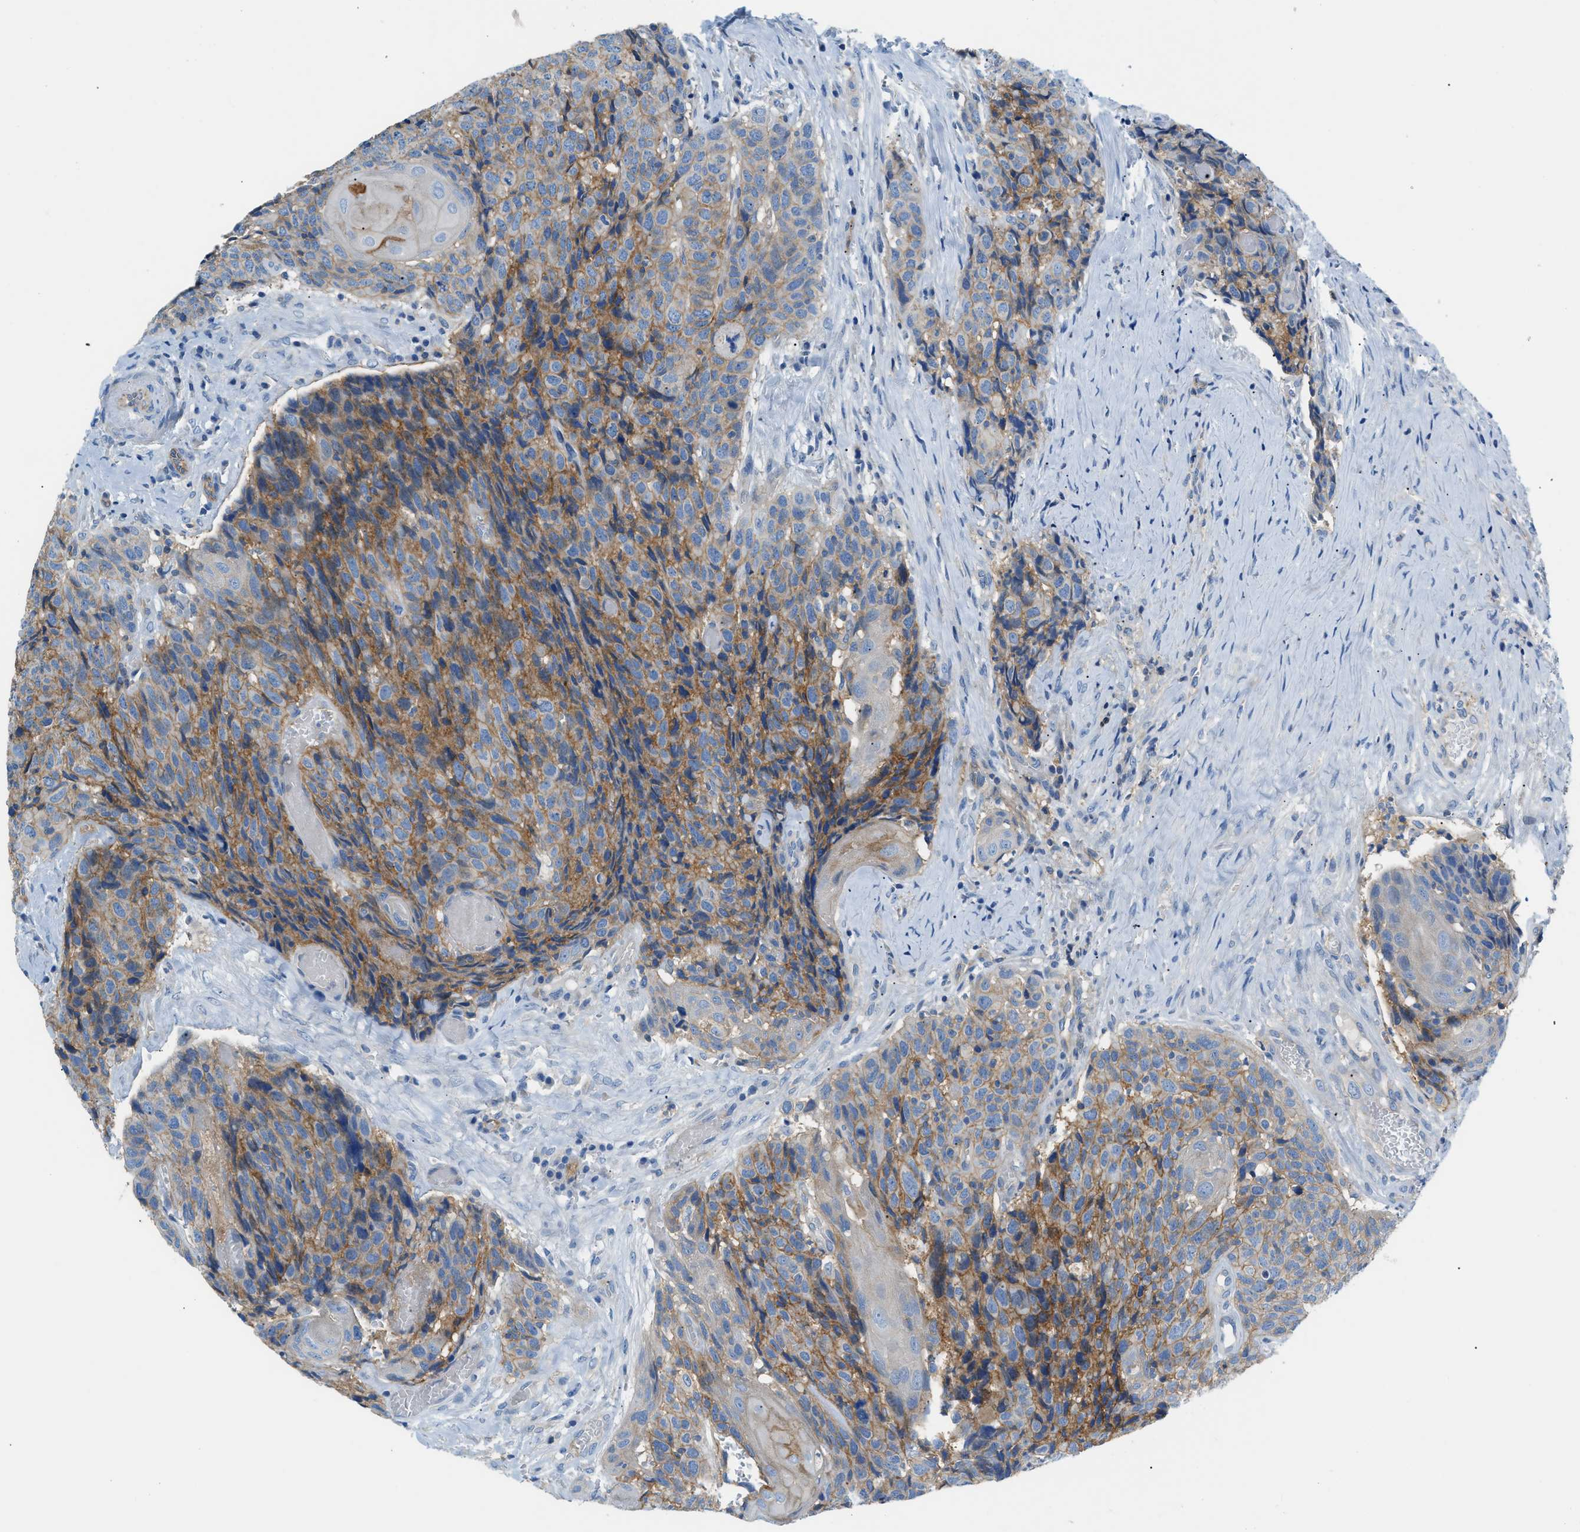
{"staining": {"intensity": "moderate", "quantity": ">75%", "location": "cytoplasmic/membranous"}, "tissue": "head and neck cancer", "cell_type": "Tumor cells", "image_type": "cancer", "snomed": [{"axis": "morphology", "description": "Squamous cell carcinoma, NOS"}, {"axis": "topography", "description": "Head-Neck"}], "caption": "Squamous cell carcinoma (head and neck) stained with a protein marker shows moderate staining in tumor cells.", "gene": "ORAI1", "patient": {"sex": "male", "age": 66}}